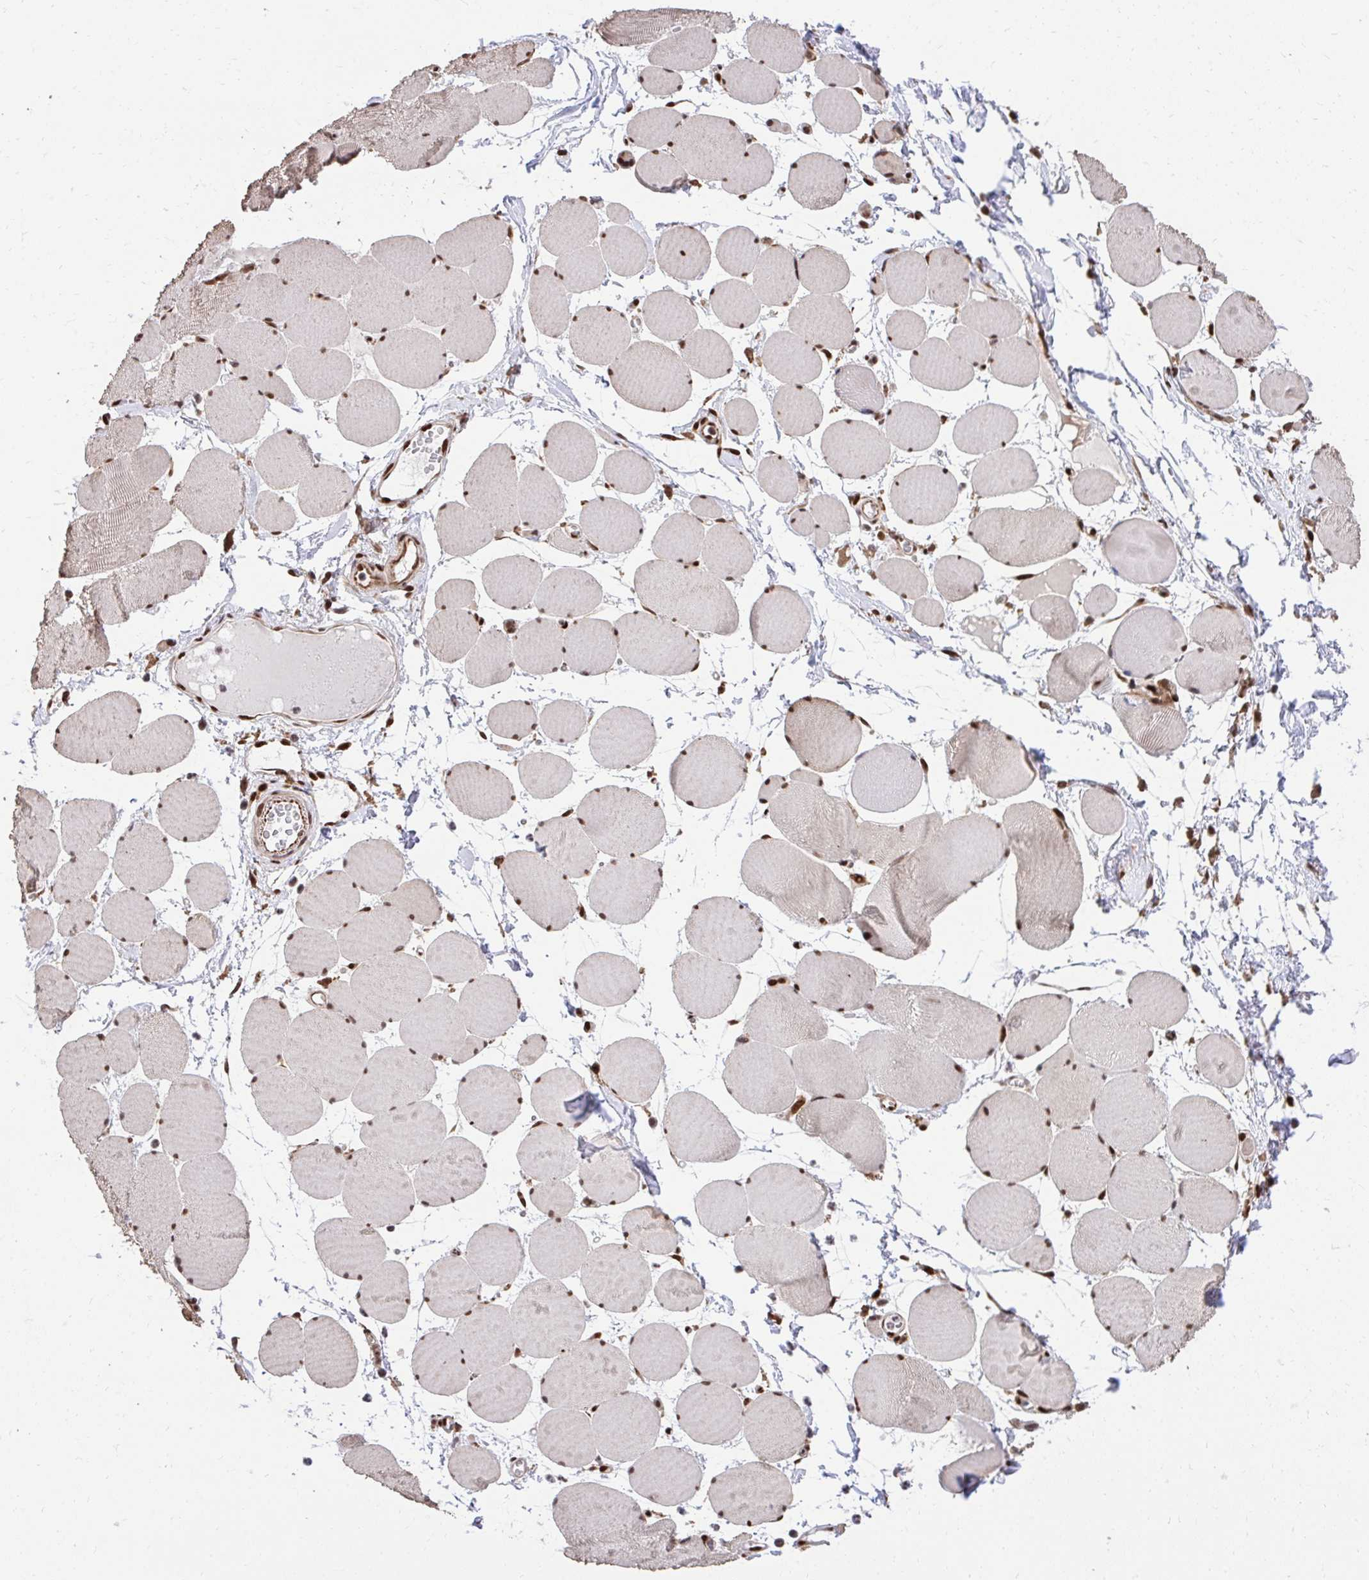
{"staining": {"intensity": "strong", "quantity": "25%-75%", "location": "nuclear"}, "tissue": "skeletal muscle", "cell_type": "Myocytes", "image_type": "normal", "snomed": [{"axis": "morphology", "description": "Normal tissue, NOS"}, {"axis": "topography", "description": "Skeletal muscle"}], "caption": "Unremarkable skeletal muscle shows strong nuclear expression in approximately 25%-75% of myocytes.", "gene": "HOXA4", "patient": {"sex": "female", "age": 75}}